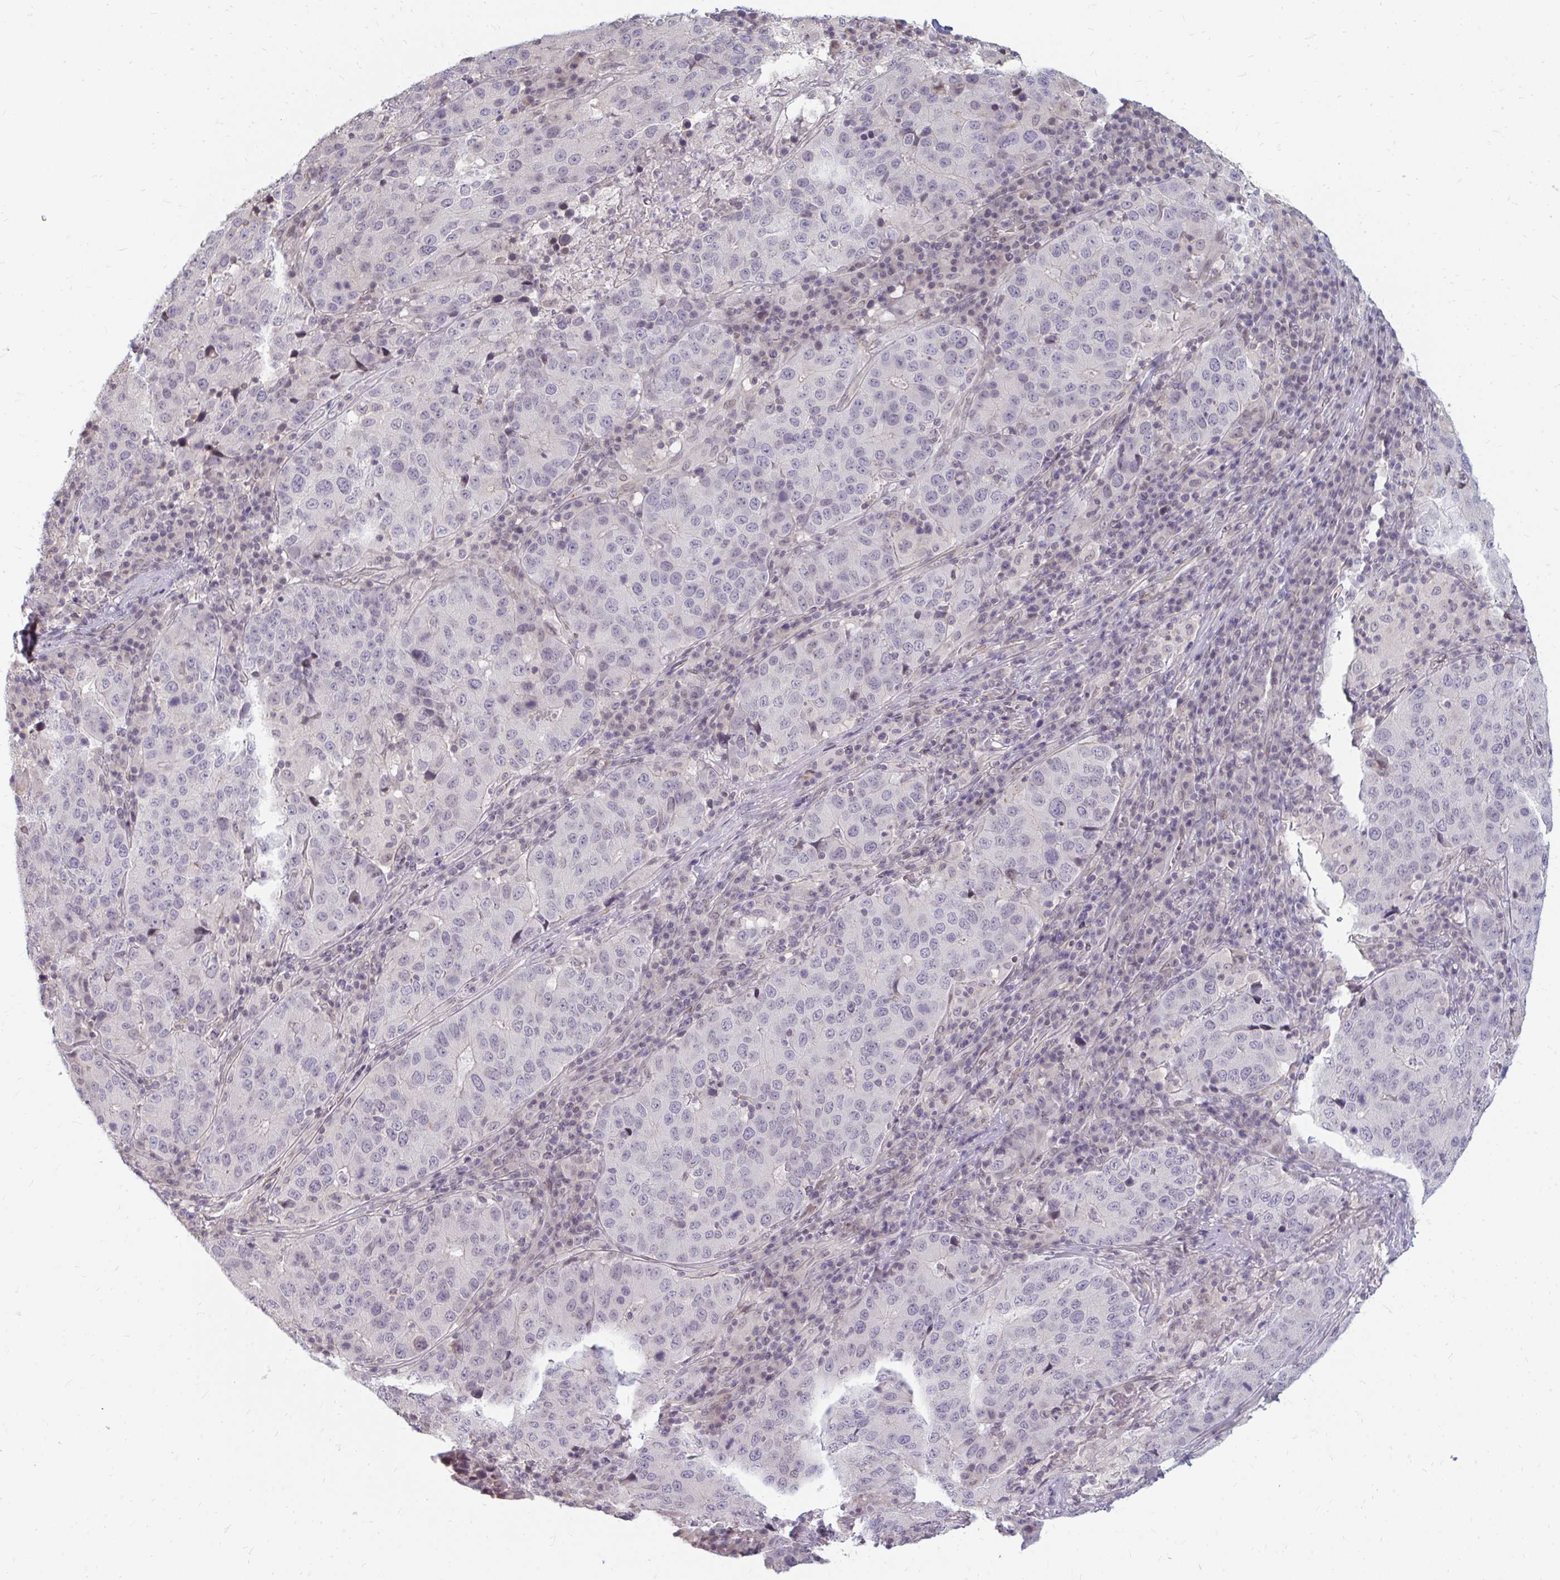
{"staining": {"intensity": "negative", "quantity": "none", "location": "none"}, "tissue": "stomach cancer", "cell_type": "Tumor cells", "image_type": "cancer", "snomed": [{"axis": "morphology", "description": "Adenocarcinoma, NOS"}, {"axis": "topography", "description": "Stomach"}], "caption": "A high-resolution photomicrograph shows IHC staining of adenocarcinoma (stomach), which shows no significant staining in tumor cells.", "gene": "GPC5", "patient": {"sex": "male", "age": 71}}